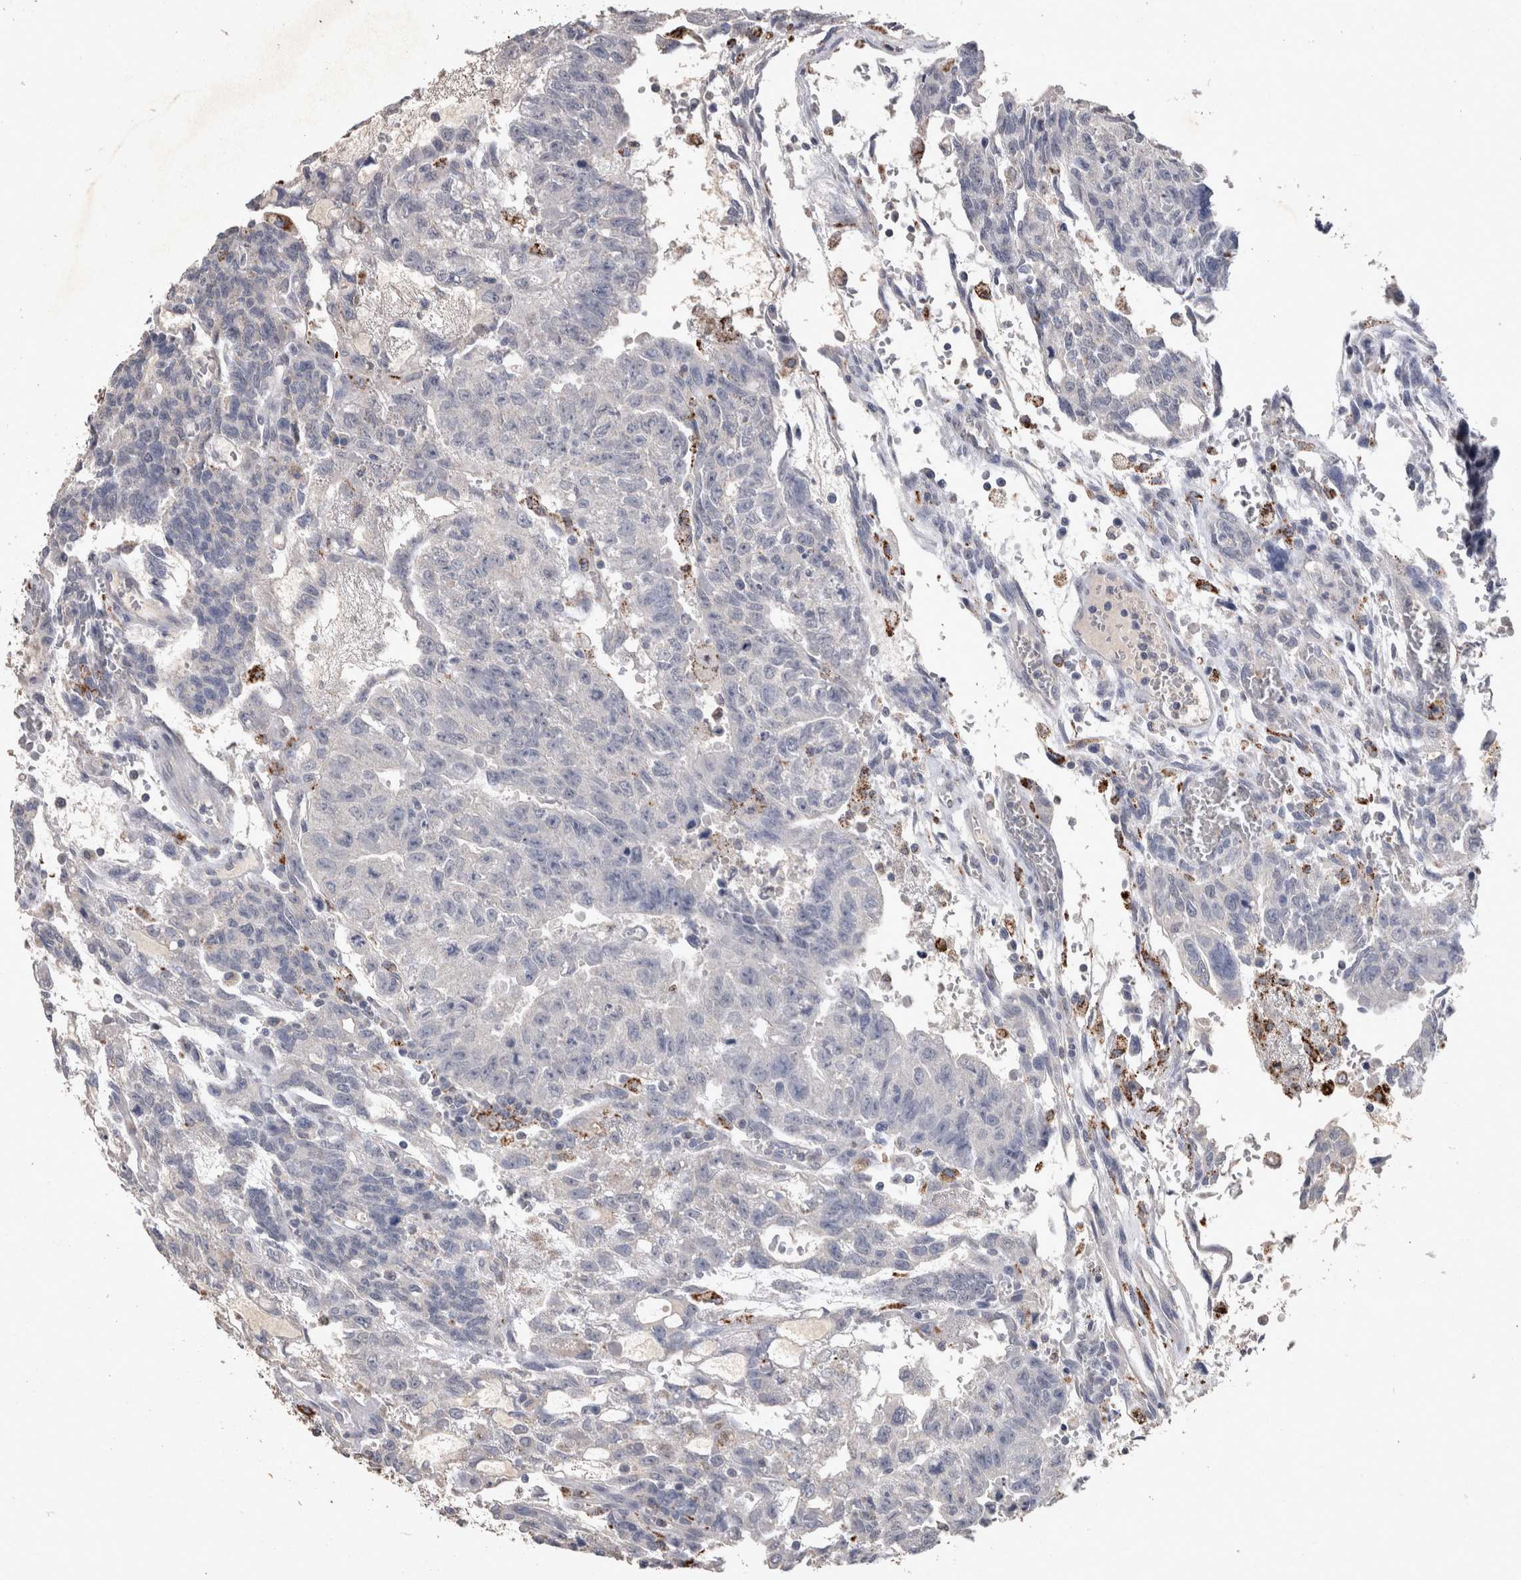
{"staining": {"intensity": "negative", "quantity": "none", "location": "none"}, "tissue": "testis cancer", "cell_type": "Tumor cells", "image_type": "cancer", "snomed": [{"axis": "morphology", "description": "Seminoma, NOS"}, {"axis": "morphology", "description": "Carcinoma, Embryonal, NOS"}, {"axis": "topography", "description": "Testis"}], "caption": "DAB immunohistochemical staining of human testis cancer (embryonal carcinoma) exhibits no significant expression in tumor cells.", "gene": "DKK3", "patient": {"sex": "male", "age": 52}}